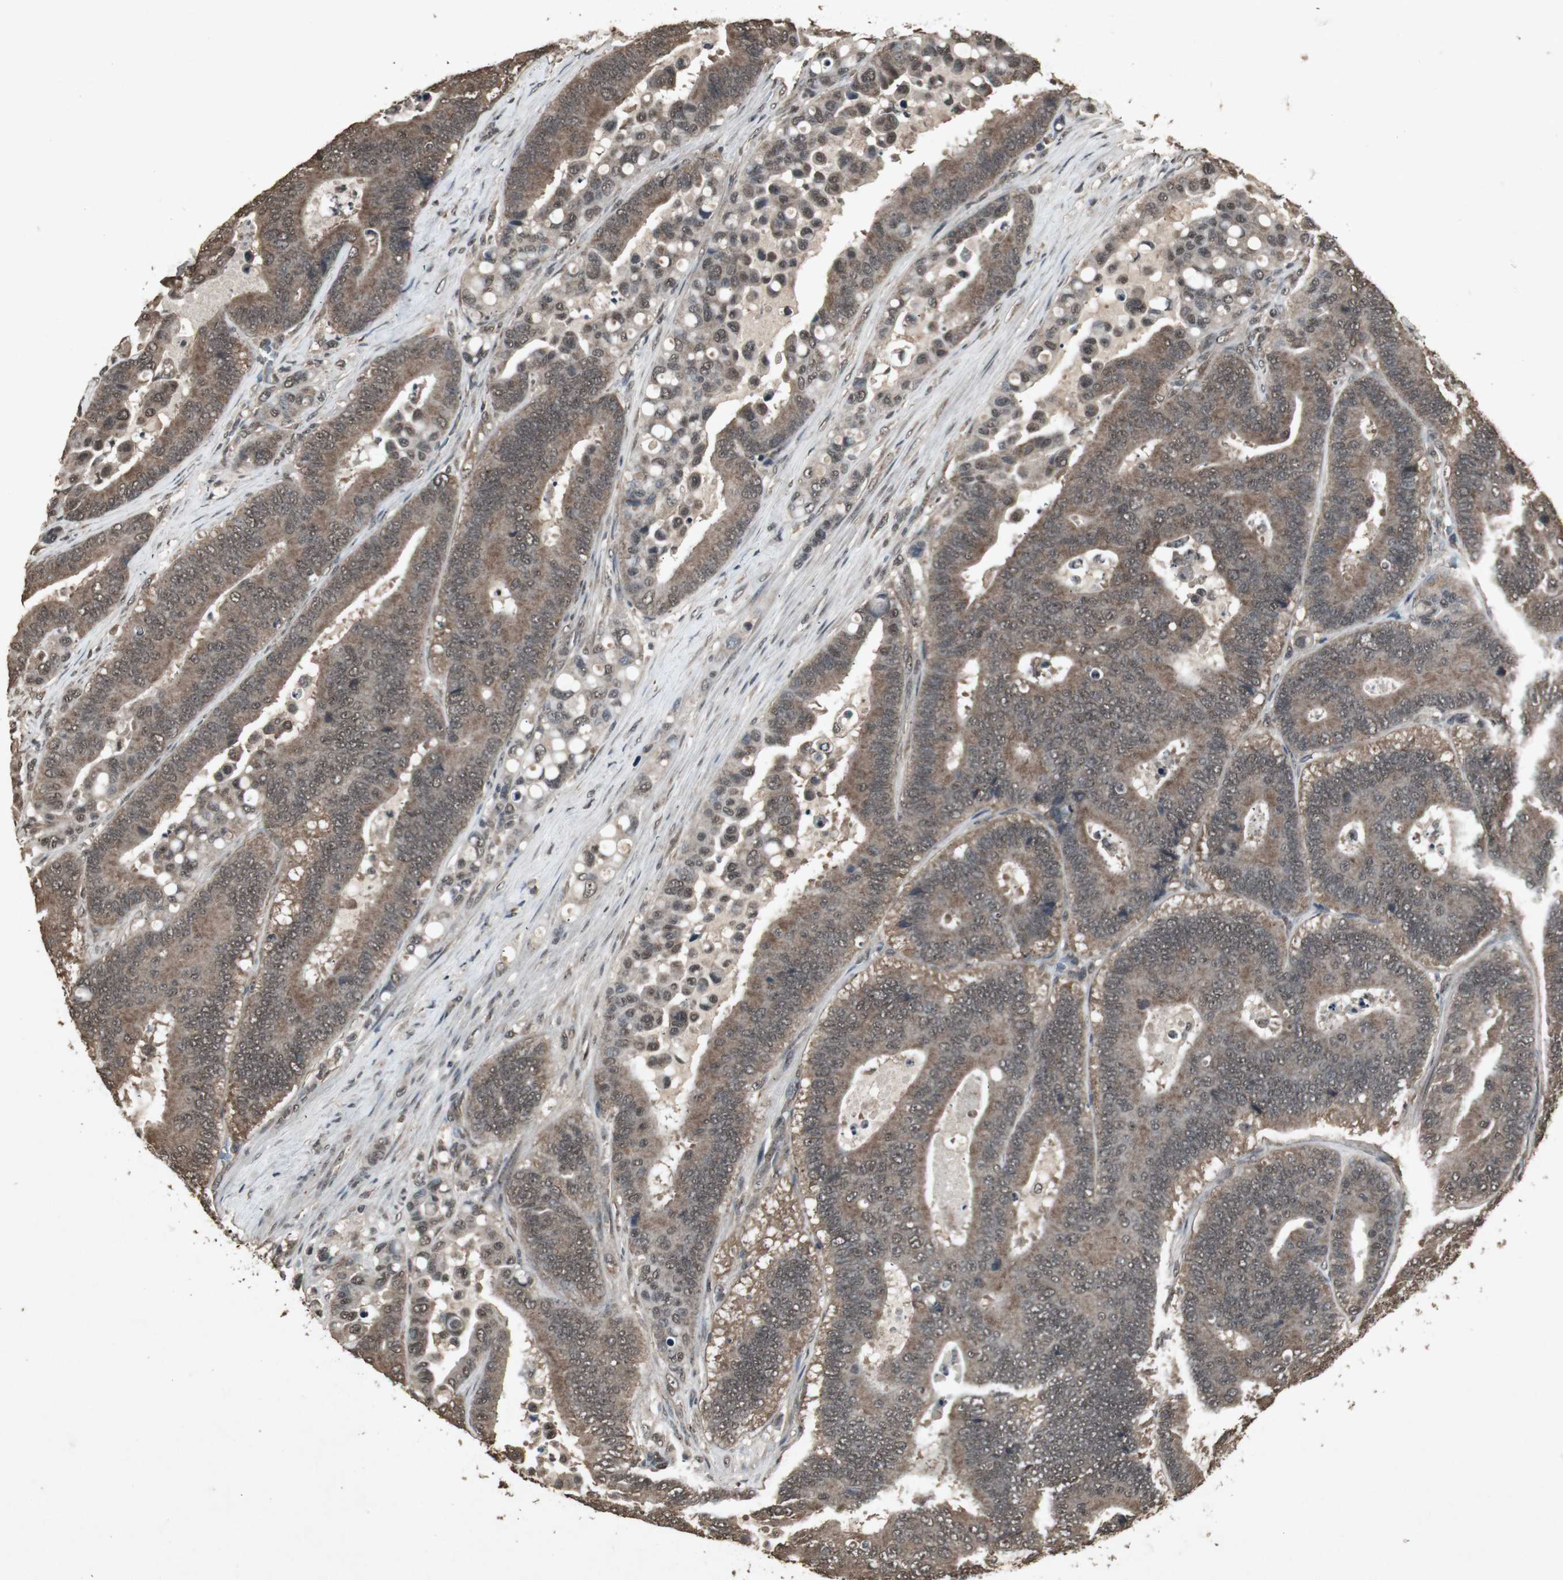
{"staining": {"intensity": "moderate", "quantity": ">75%", "location": "cytoplasmic/membranous,nuclear"}, "tissue": "colorectal cancer", "cell_type": "Tumor cells", "image_type": "cancer", "snomed": [{"axis": "morphology", "description": "Normal tissue, NOS"}, {"axis": "morphology", "description": "Adenocarcinoma, NOS"}, {"axis": "topography", "description": "Colon"}], "caption": "This is a histology image of IHC staining of adenocarcinoma (colorectal), which shows moderate positivity in the cytoplasmic/membranous and nuclear of tumor cells.", "gene": "EMX1", "patient": {"sex": "male", "age": 82}}